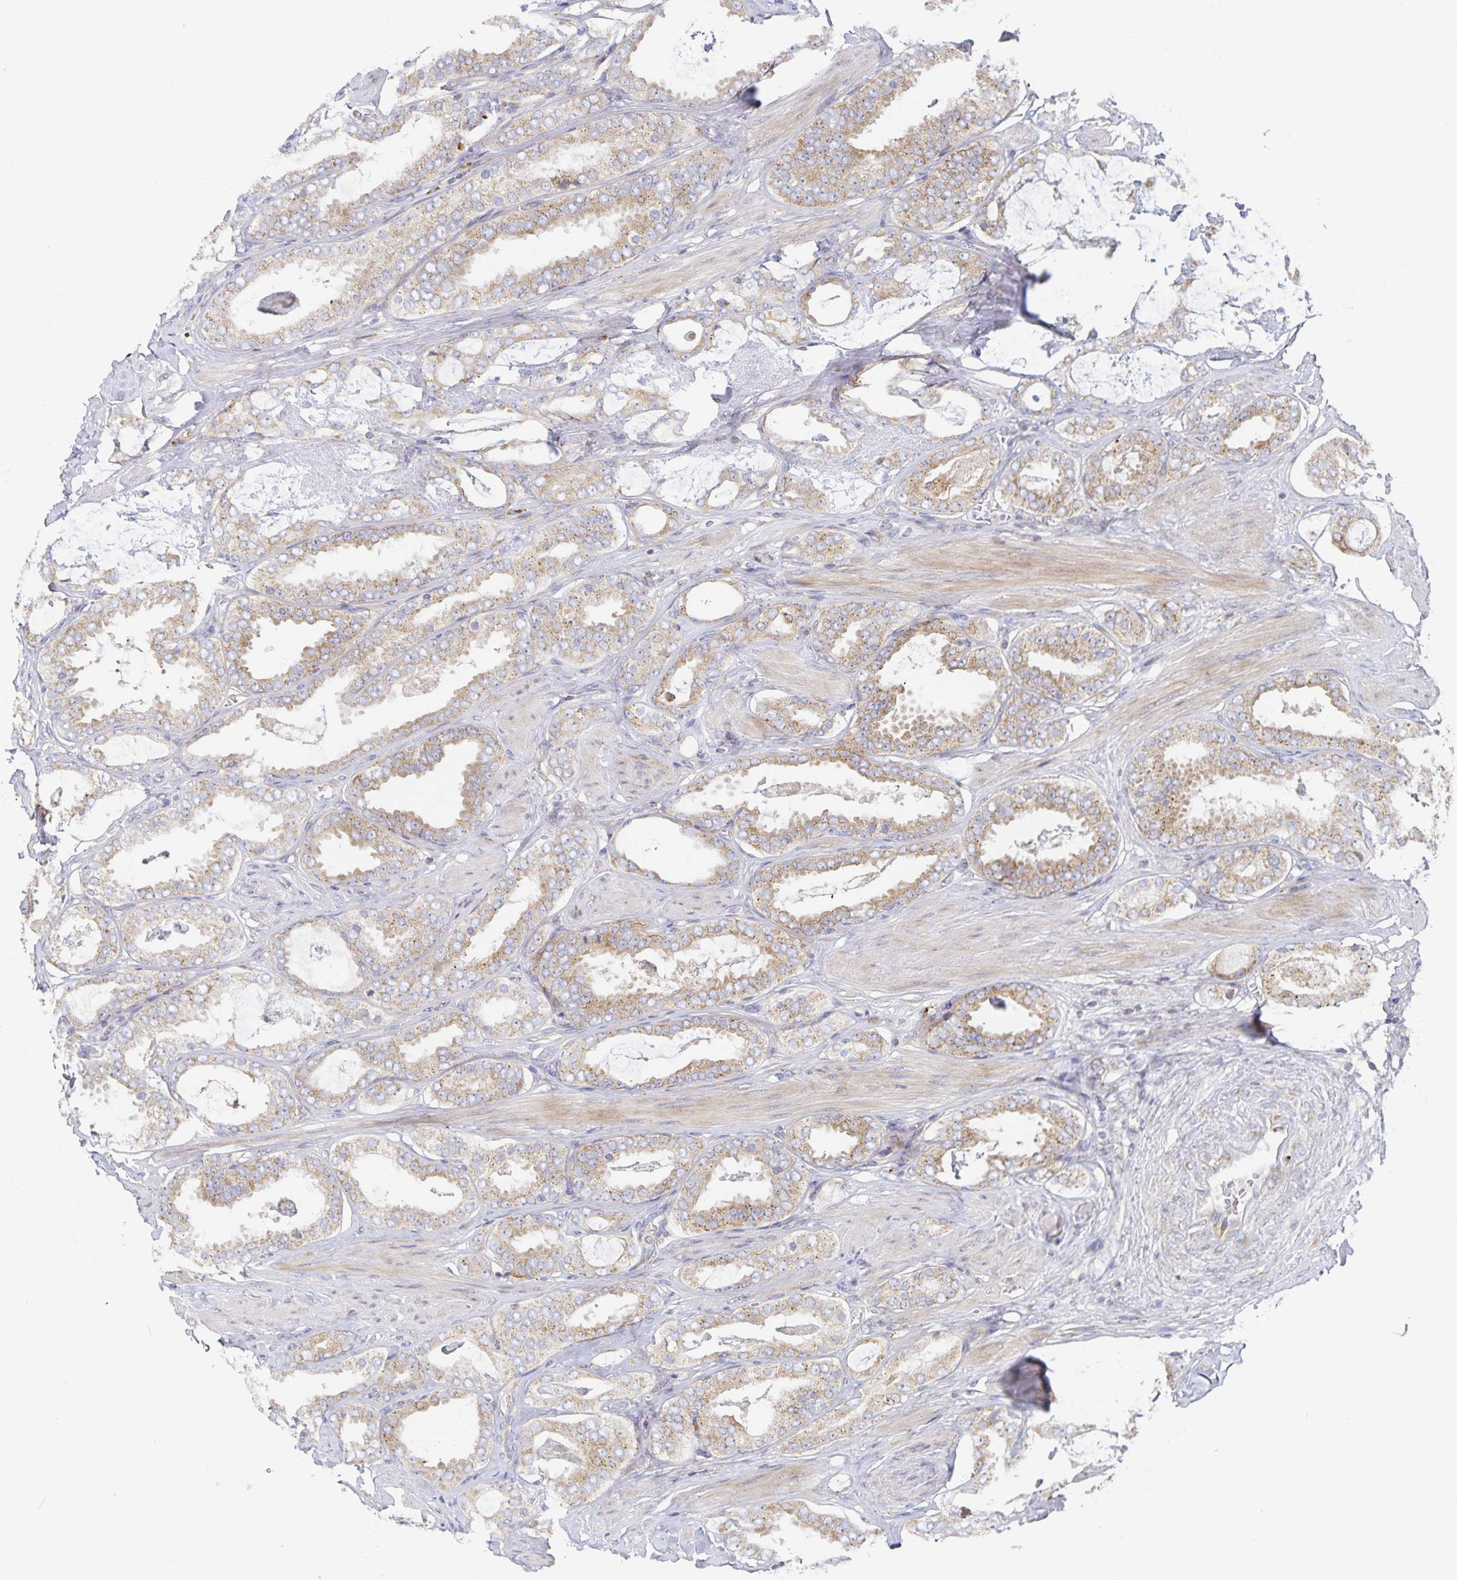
{"staining": {"intensity": "weak", "quantity": ">75%", "location": "cytoplasmic/membranous"}, "tissue": "prostate cancer", "cell_type": "Tumor cells", "image_type": "cancer", "snomed": [{"axis": "morphology", "description": "Adenocarcinoma, High grade"}, {"axis": "topography", "description": "Prostate"}], "caption": "Weak cytoplasmic/membranous expression for a protein is present in approximately >75% of tumor cells of prostate cancer using IHC.", "gene": "NOMO1", "patient": {"sex": "male", "age": 63}}